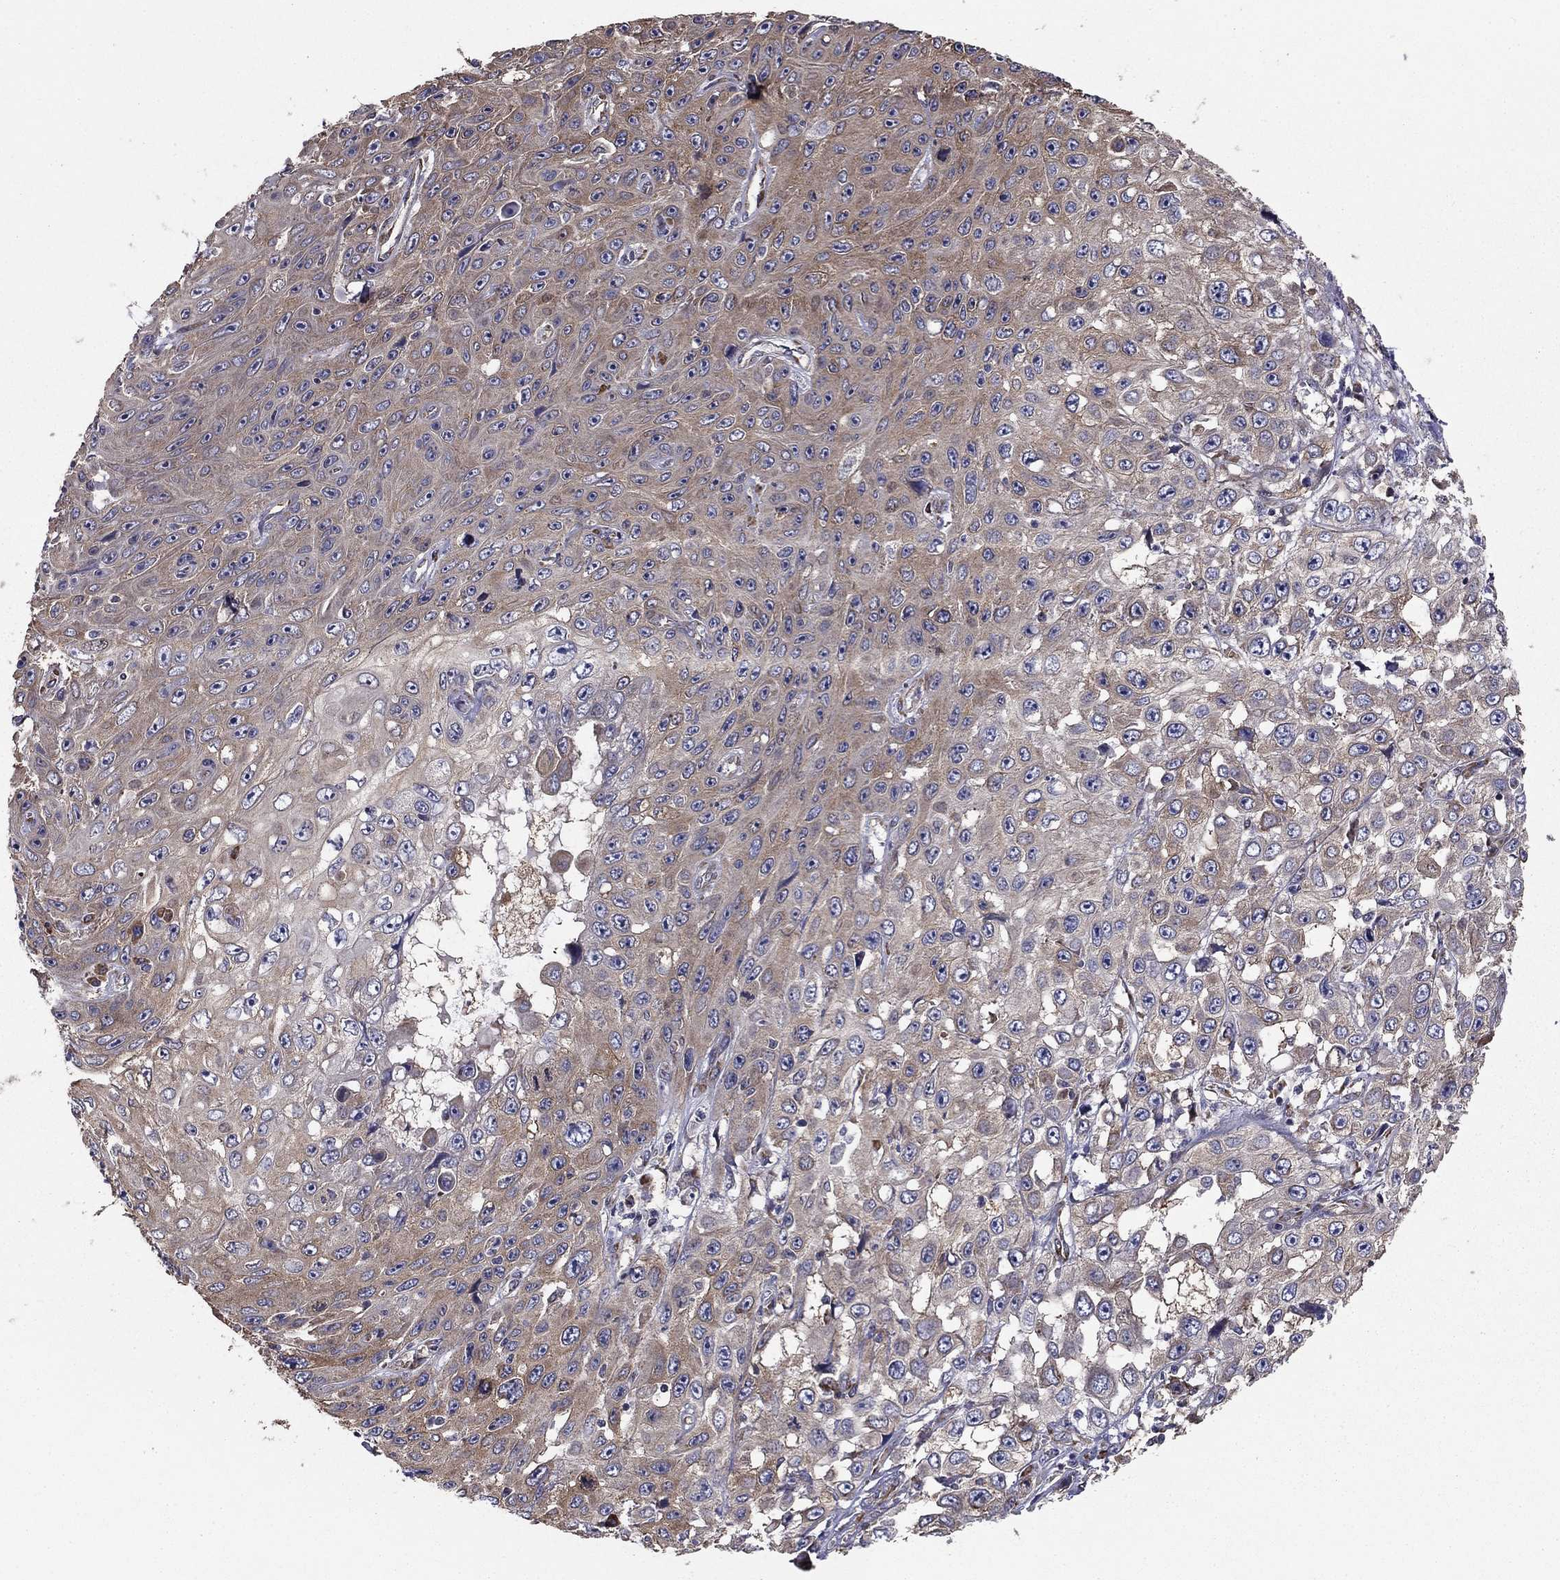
{"staining": {"intensity": "weak", "quantity": "25%-75%", "location": "cytoplasmic/membranous"}, "tissue": "skin cancer", "cell_type": "Tumor cells", "image_type": "cancer", "snomed": [{"axis": "morphology", "description": "Squamous cell carcinoma, NOS"}, {"axis": "topography", "description": "Skin"}], "caption": "This is a histology image of immunohistochemistry (IHC) staining of skin squamous cell carcinoma, which shows weak staining in the cytoplasmic/membranous of tumor cells.", "gene": "NKIRAS1", "patient": {"sex": "male", "age": 82}}